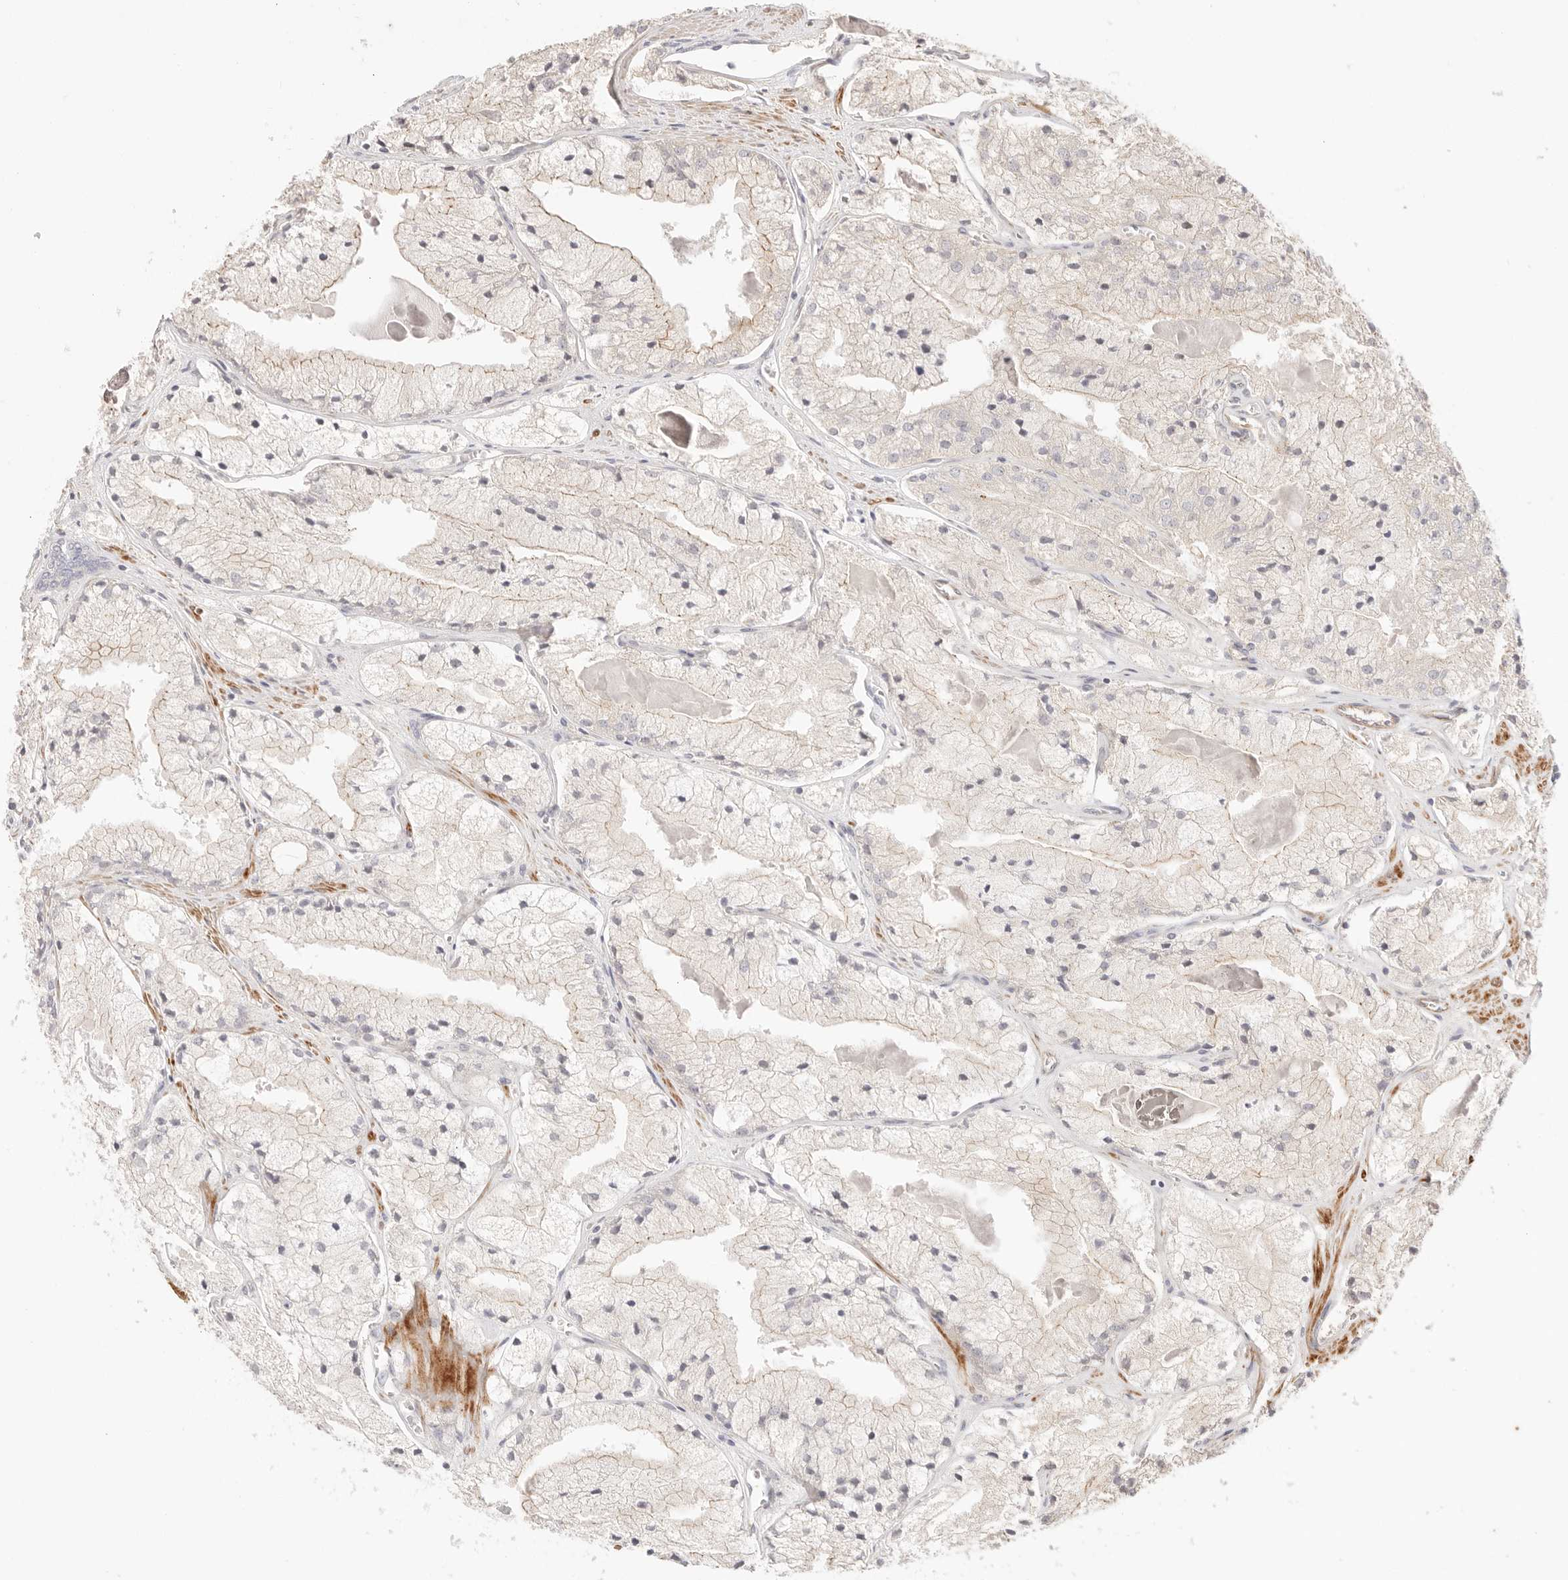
{"staining": {"intensity": "weak", "quantity": "<25%", "location": "cytoplasmic/membranous"}, "tissue": "prostate cancer", "cell_type": "Tumor cells", "image_type": "cancer", "snomed": [{"axis": "morphology", "description": "Adenocarcinoma, High grade"}, {"axis": "topography", "description": "Prostate"}], "caption": "This is an immunohistochemistry (IHC) image of prostate cancer (adenocarcinoma (high-grade)). There is no staining in tumor cells.", "gene": "IL1R2", "patient": {"sex": "male", "age": 50}}